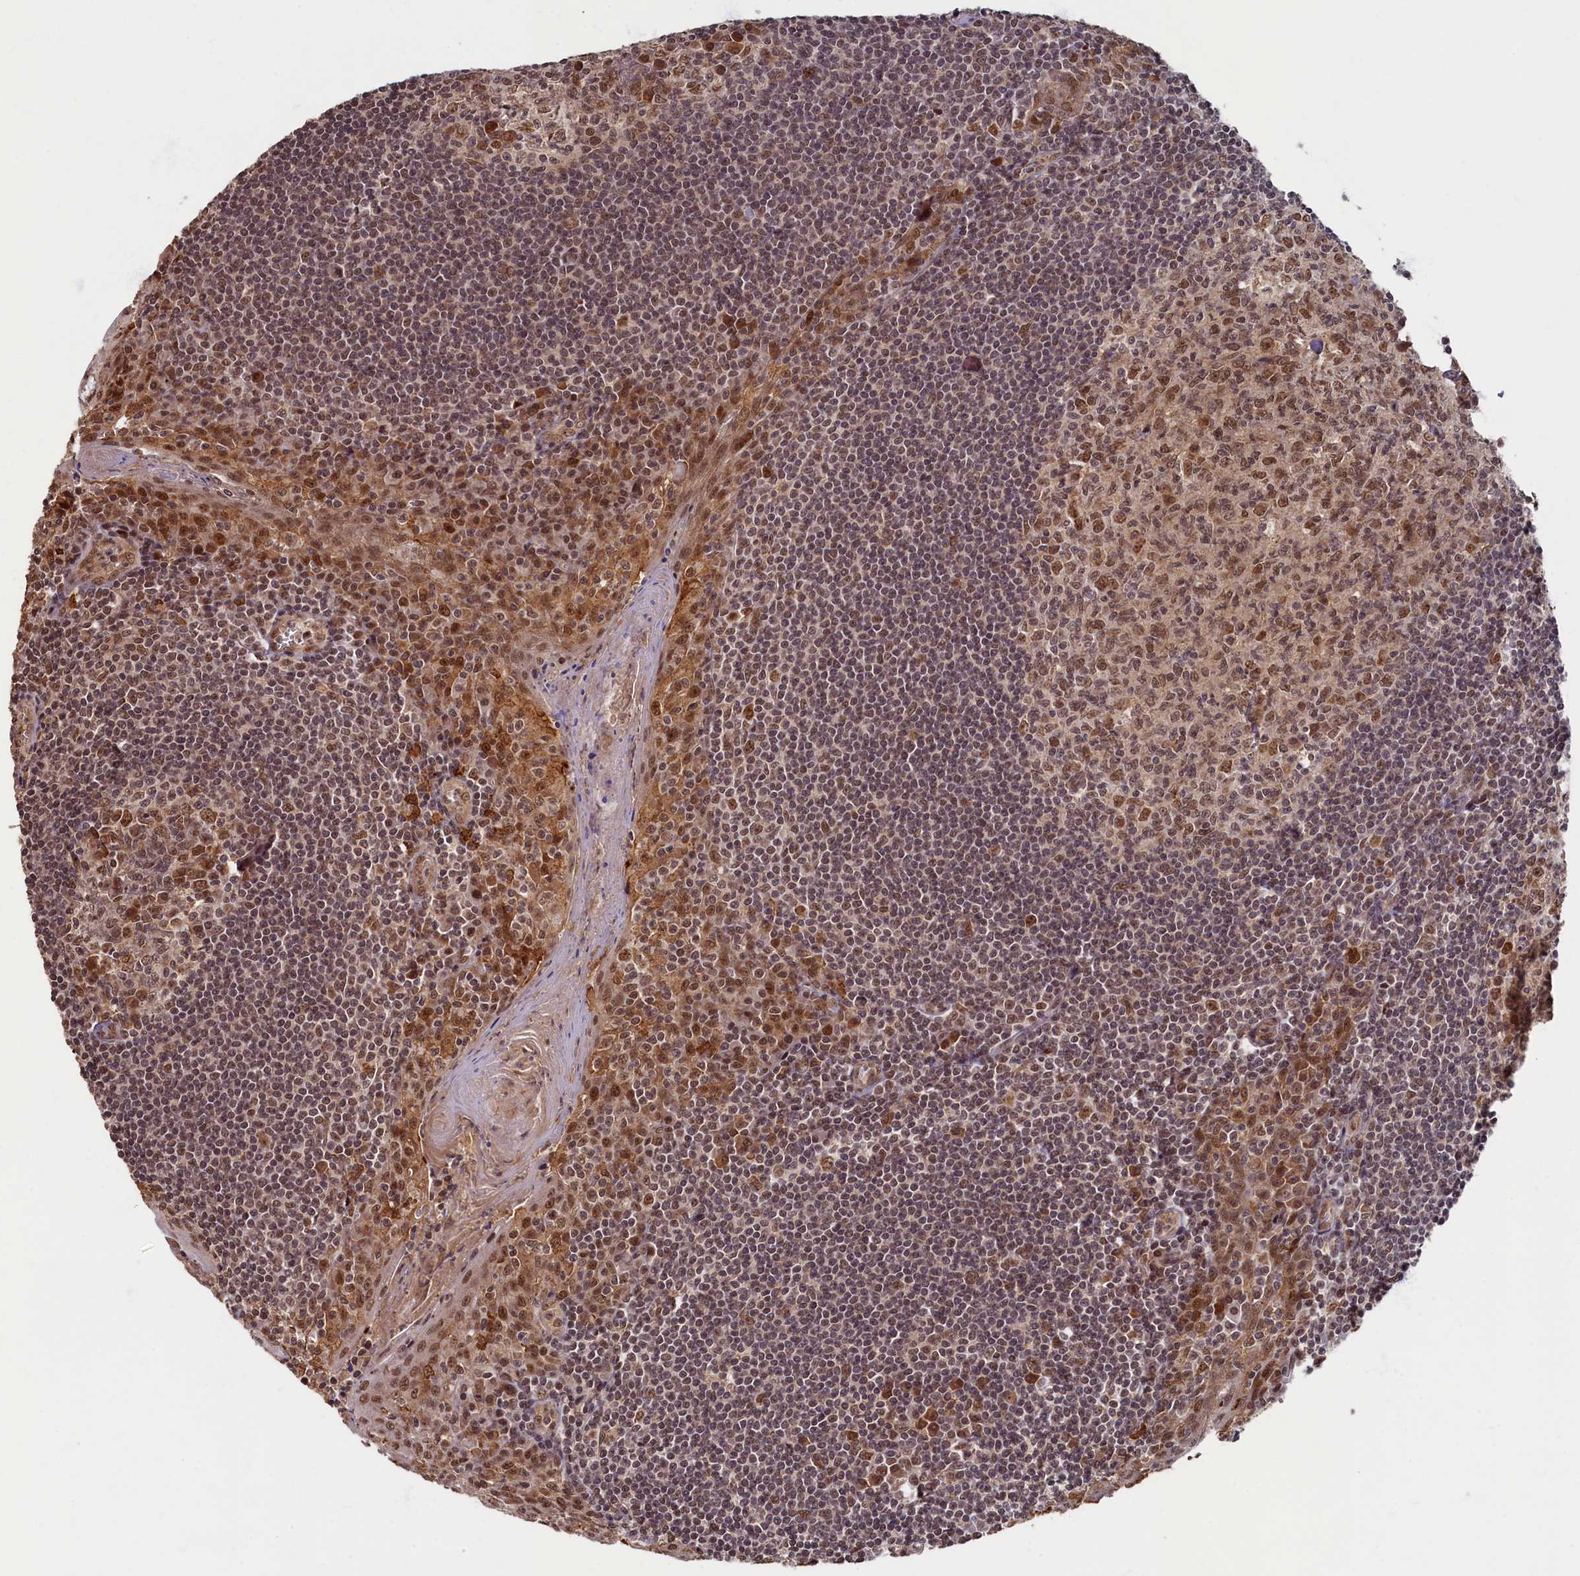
{"staining": {"intensity": "strong", "quantity": ">75%", "location": "cytoplasmic/membranous,nuclear"}, "tissue": "tonsil", "cell_type": "Germinal center cells", "image_type": "normal", "snomed": [{"axis": "morphology", "description": "Normal tissue, NOS"}, {"axis": "topography", "description": "Tonsil"}], "caption": "Brown immunohistochemical staining in benign tonsil shows strong cytoplasmic/membranous,nuclear staining in approximately >75% of germinal center cells.", "gene": "BRCA1", "patient": {"sex": "male", "age": 27}}